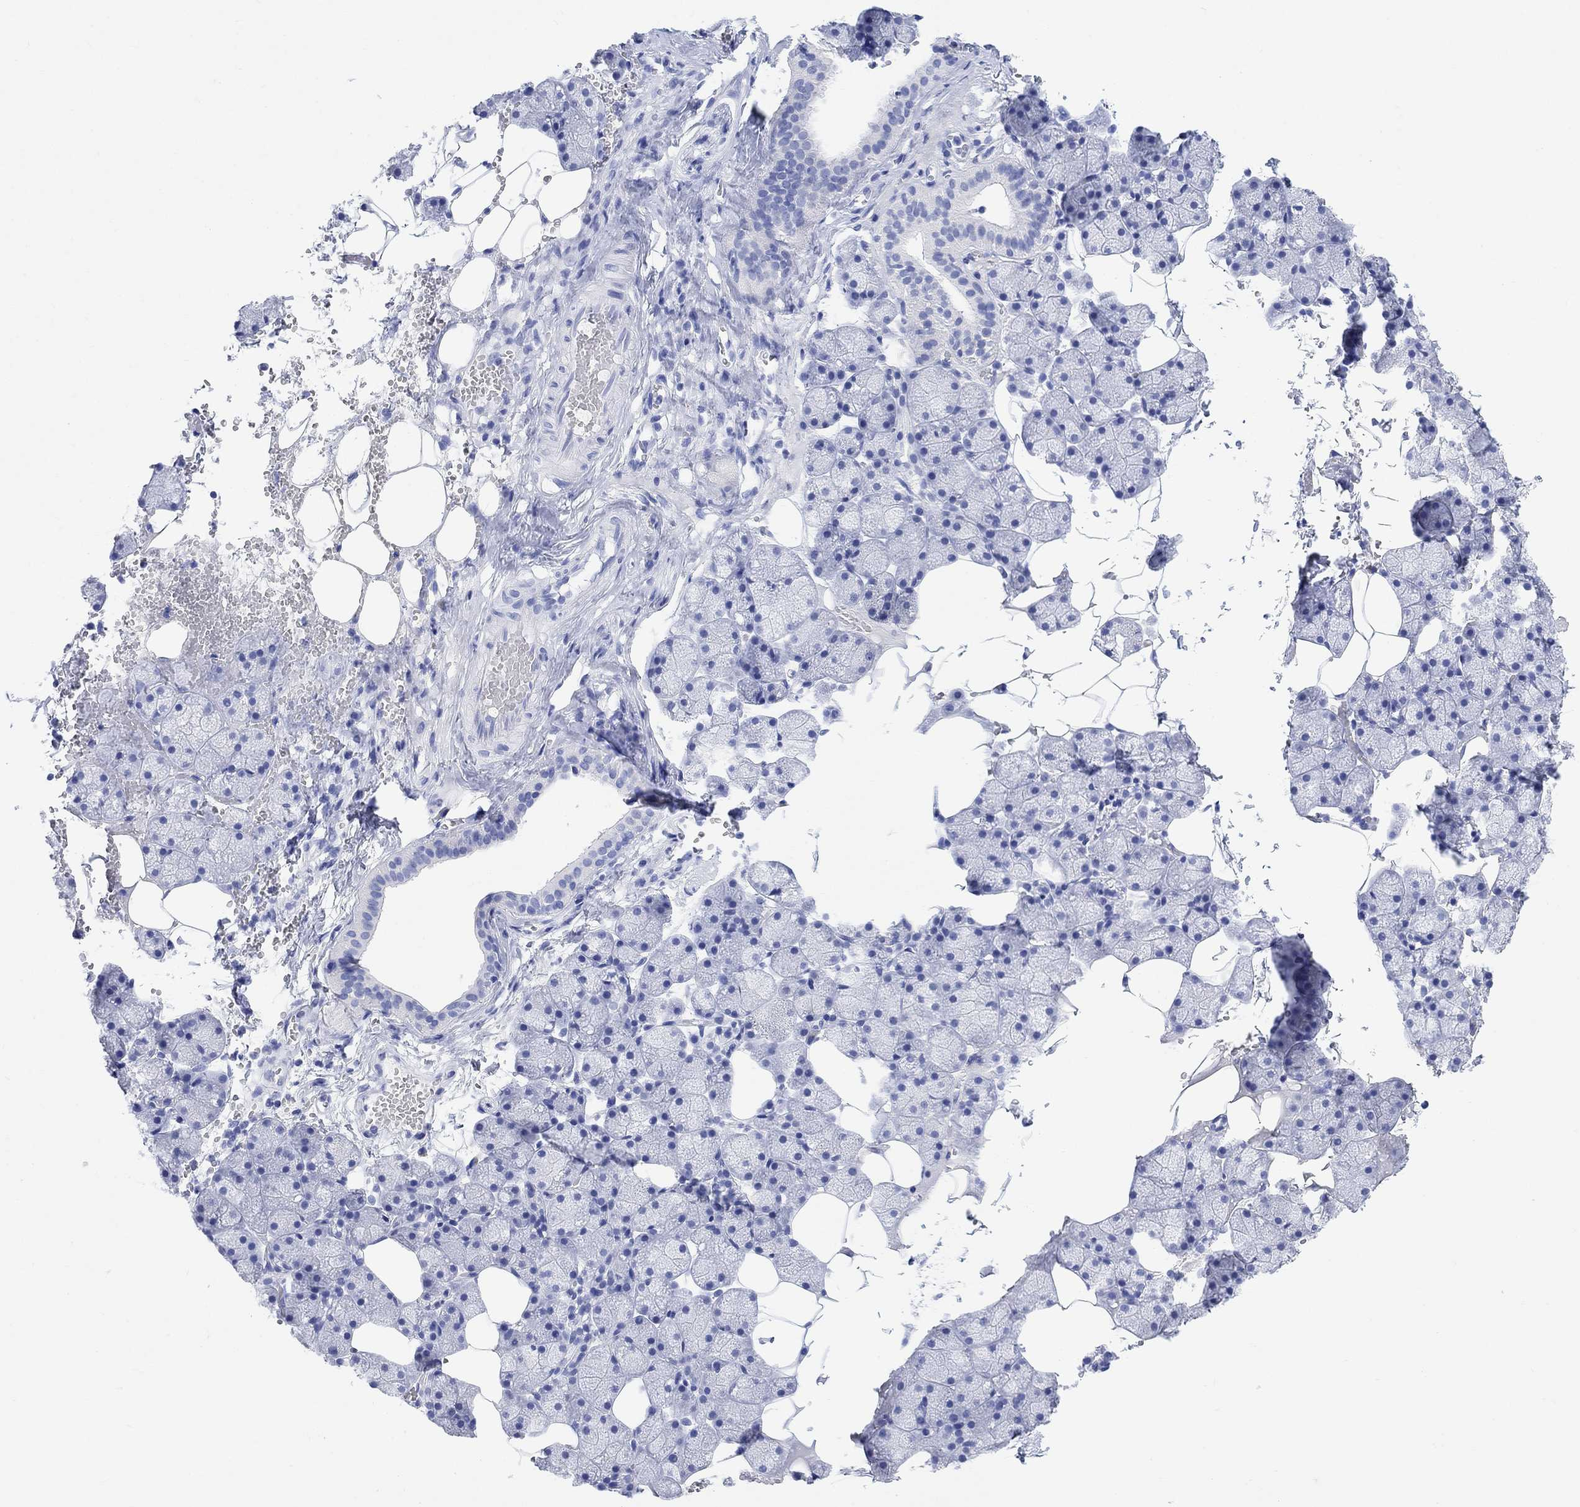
{"staining": {"intensity": "negative", "quantity": "none", "location": "none"}, "tissue": "salivary gland", "cell_type": "Glandular cells", "image_type": "normal", "snomed": [{"axis": "morphology", "description": "Normal tissue, NOS"}, {"axis": "topography", "description": "Salivary gland"}], "caption": "This histopathology image is of benign salivary gland stained with immunohistochemistry to label a protein in brown with the nuclei are counter-stained blue. There is no expression in glandular cells.", "gene": "MYL1", "patient": {"sex": "male", "age": 38}}